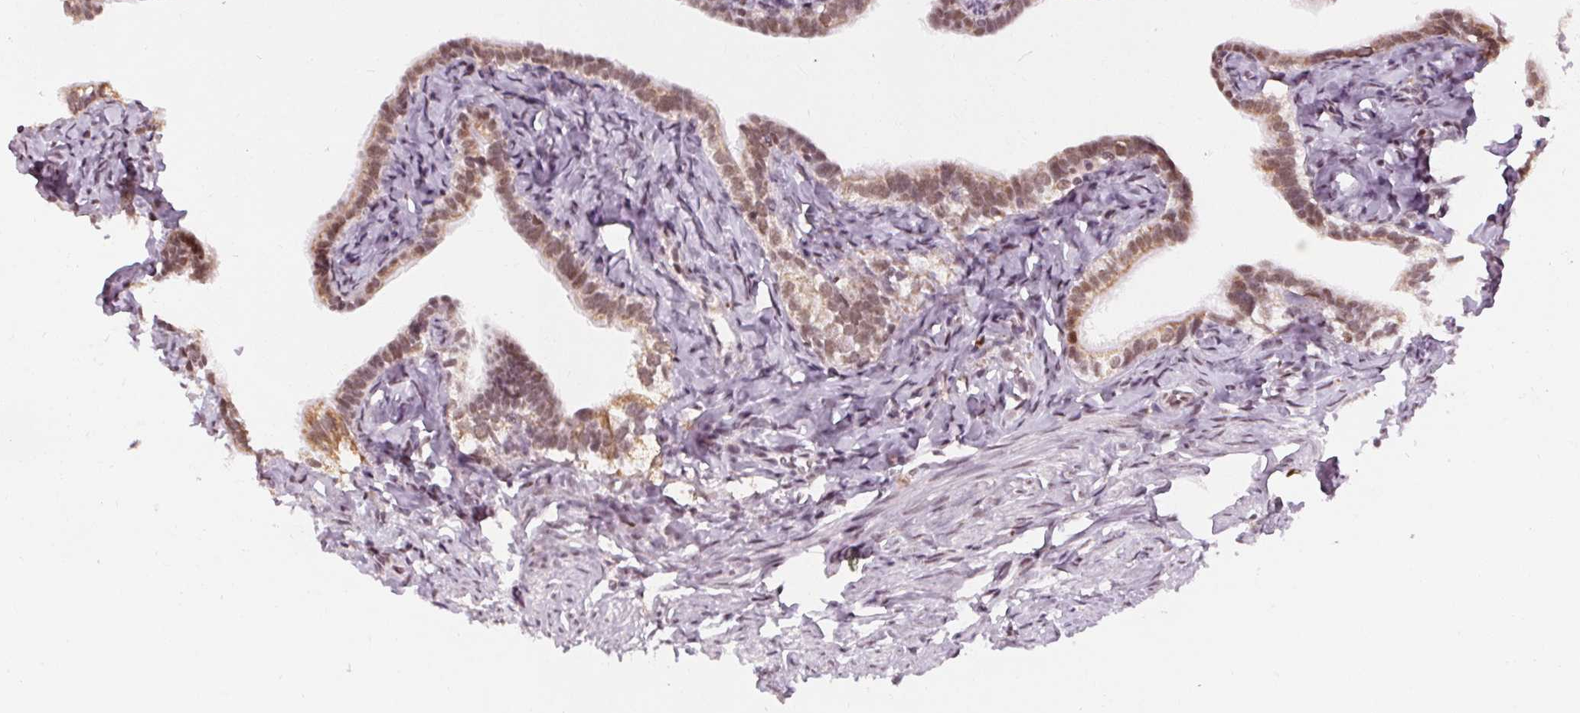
{"staining": {"intensity": "moderate", "quantity": ">75%", "location": "nuclear"}, "tissue": "fallopian tube", "cell_type": "Glandular cells", "image_type": "normal", "snomed": [{"axis": "morphology", "description": "Normal tissue, NOS"}, {"axis": "topography", "description": "Fallopian tube"}], "caption": "Glandular cells exhibit medium levels of moderate nuclear positivity in approximately >75% of cells in benign human fallopian tube. The protein of interest is shown in brown color, while the nuclei are stained blue.", "gene": "DPM2", "patient": {"sex": "female", "age": 41}}